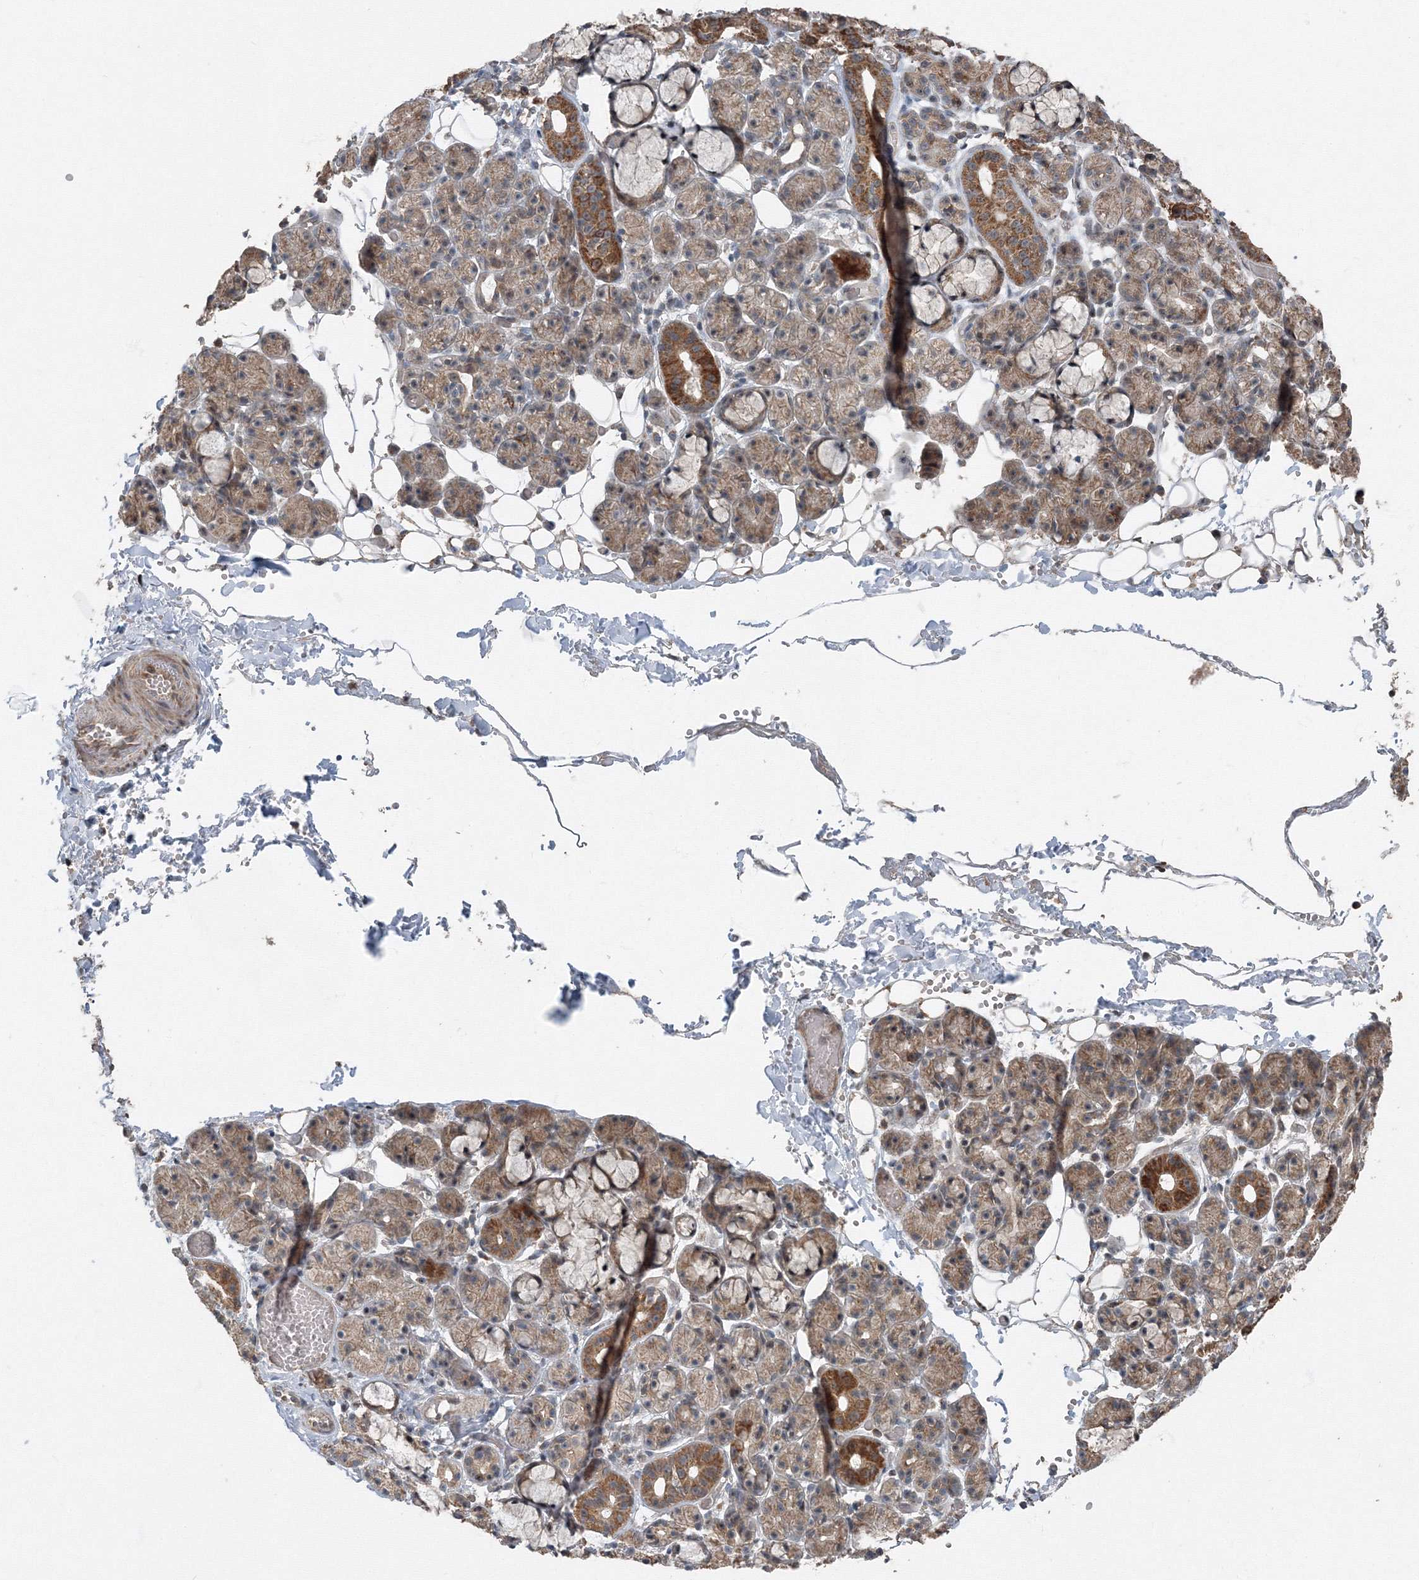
{"staining": {"intensity": "strong", "quantity": "25%-75%", "location": "cytoplasmic/membranous"}, "tissue": "salivary gland", "cell_type": "Glandular cells", "image_type": "normal", "snomed": [{"axis": "morphology", "description": "Normal tissue, NOS"}, {"axis": "topography", "description": "Salivary gland"}], "caption": "Protein expression analysis of benign human salivary gland reveals strong cytoplasmic/membranous staining in about 25%-75% of glandular cells.", "gene": "AASDH", "patient": {"sex": "male", "age": 63}}